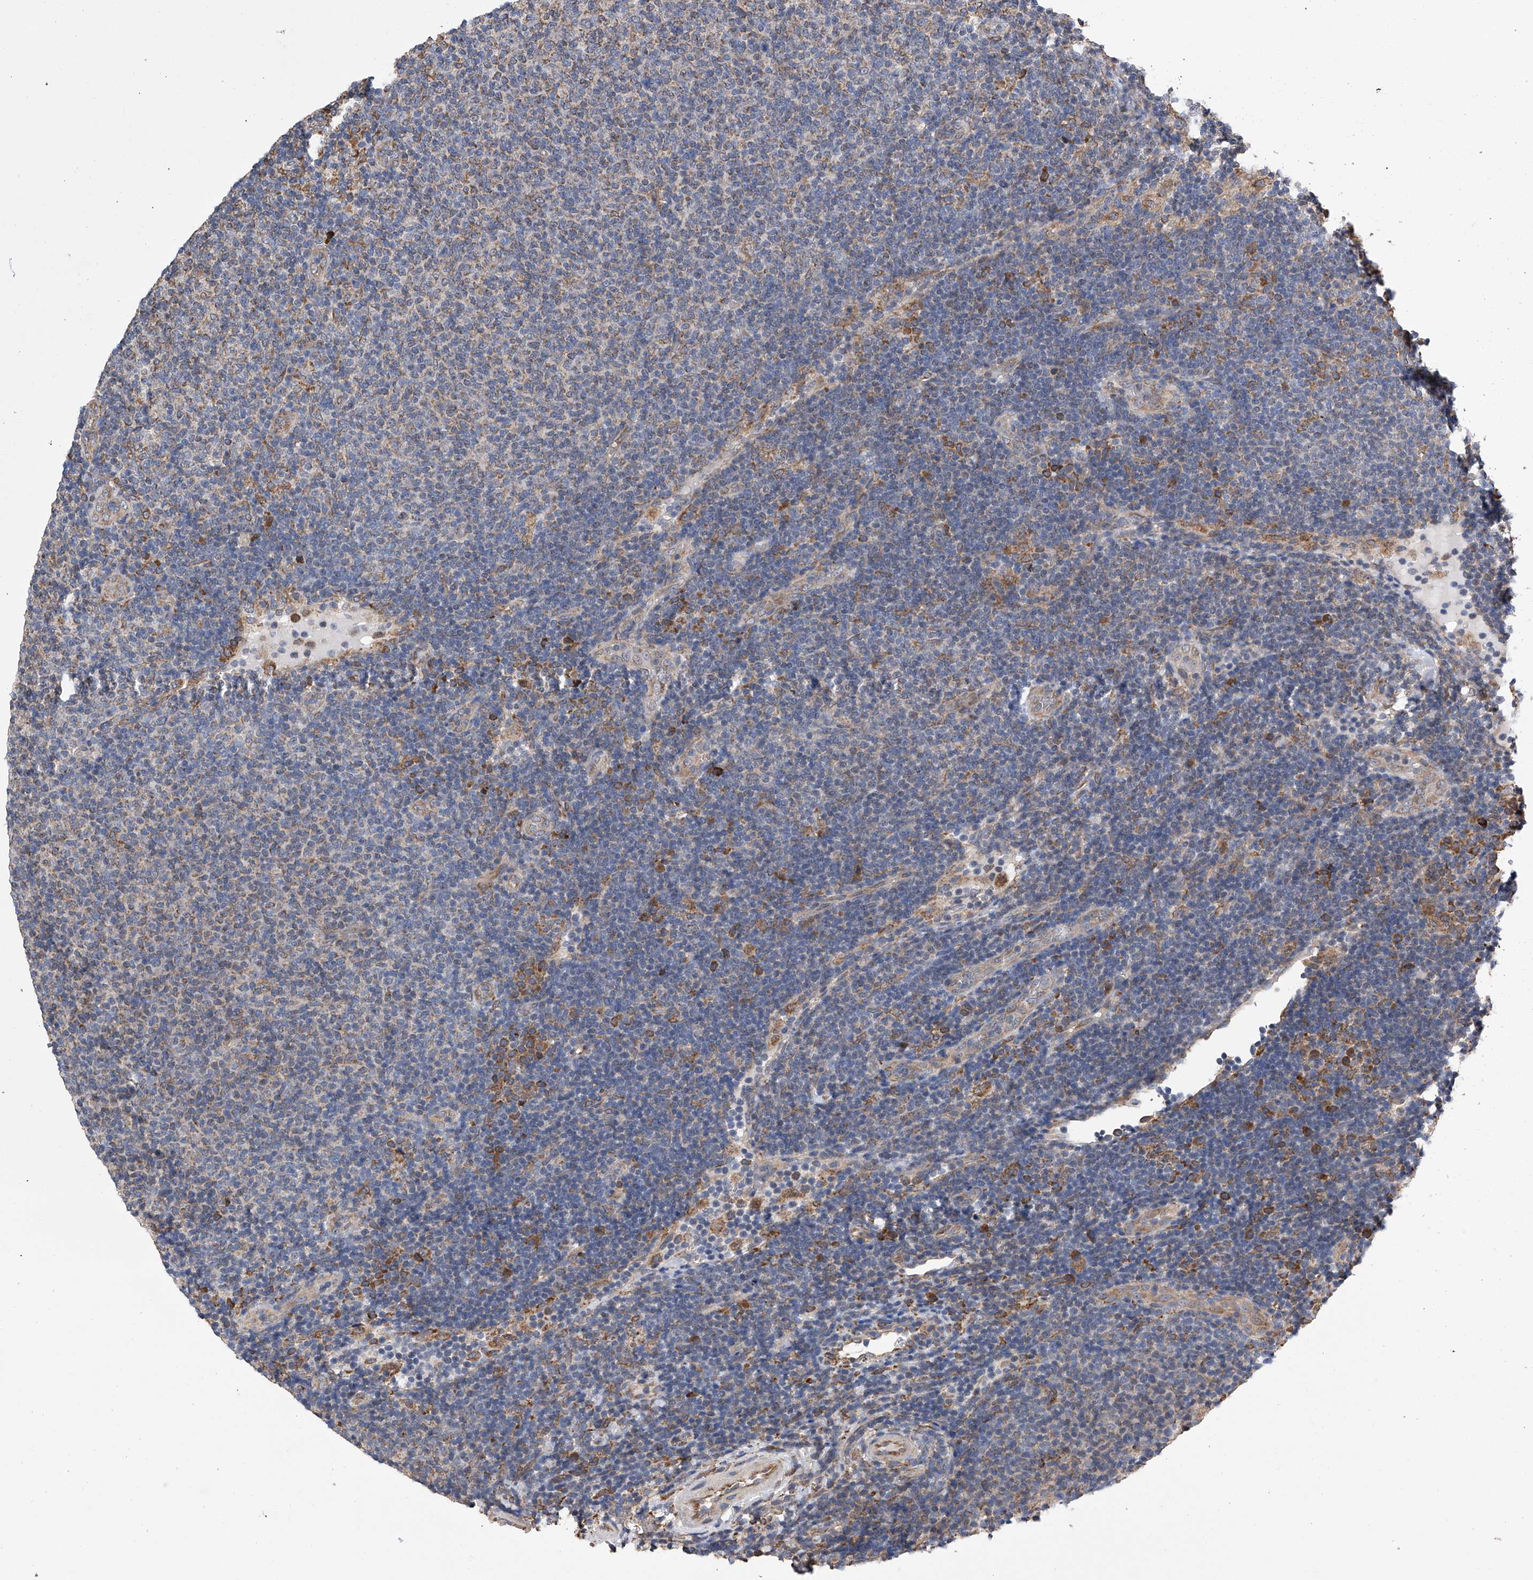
{"staining": {"intensity": "weak", "quantity": "<25%", "location": "cytoplasmic/membranous"}, "tissue": "lymphoma", "cell_type": "Tumor cells", "image_type": "cancer", "snomed": [{"axis": "morphology", "description": "Malignant lymphoma, non-Hodgkin's type, Low grade"}, {"axis": "topography", "description": "Lymph node"}], "caption": "Tumor cells are negative for protein expression in human lymphoma.", "gene": "DNAH8", "patient": {"sex": "male", "age": 66}}